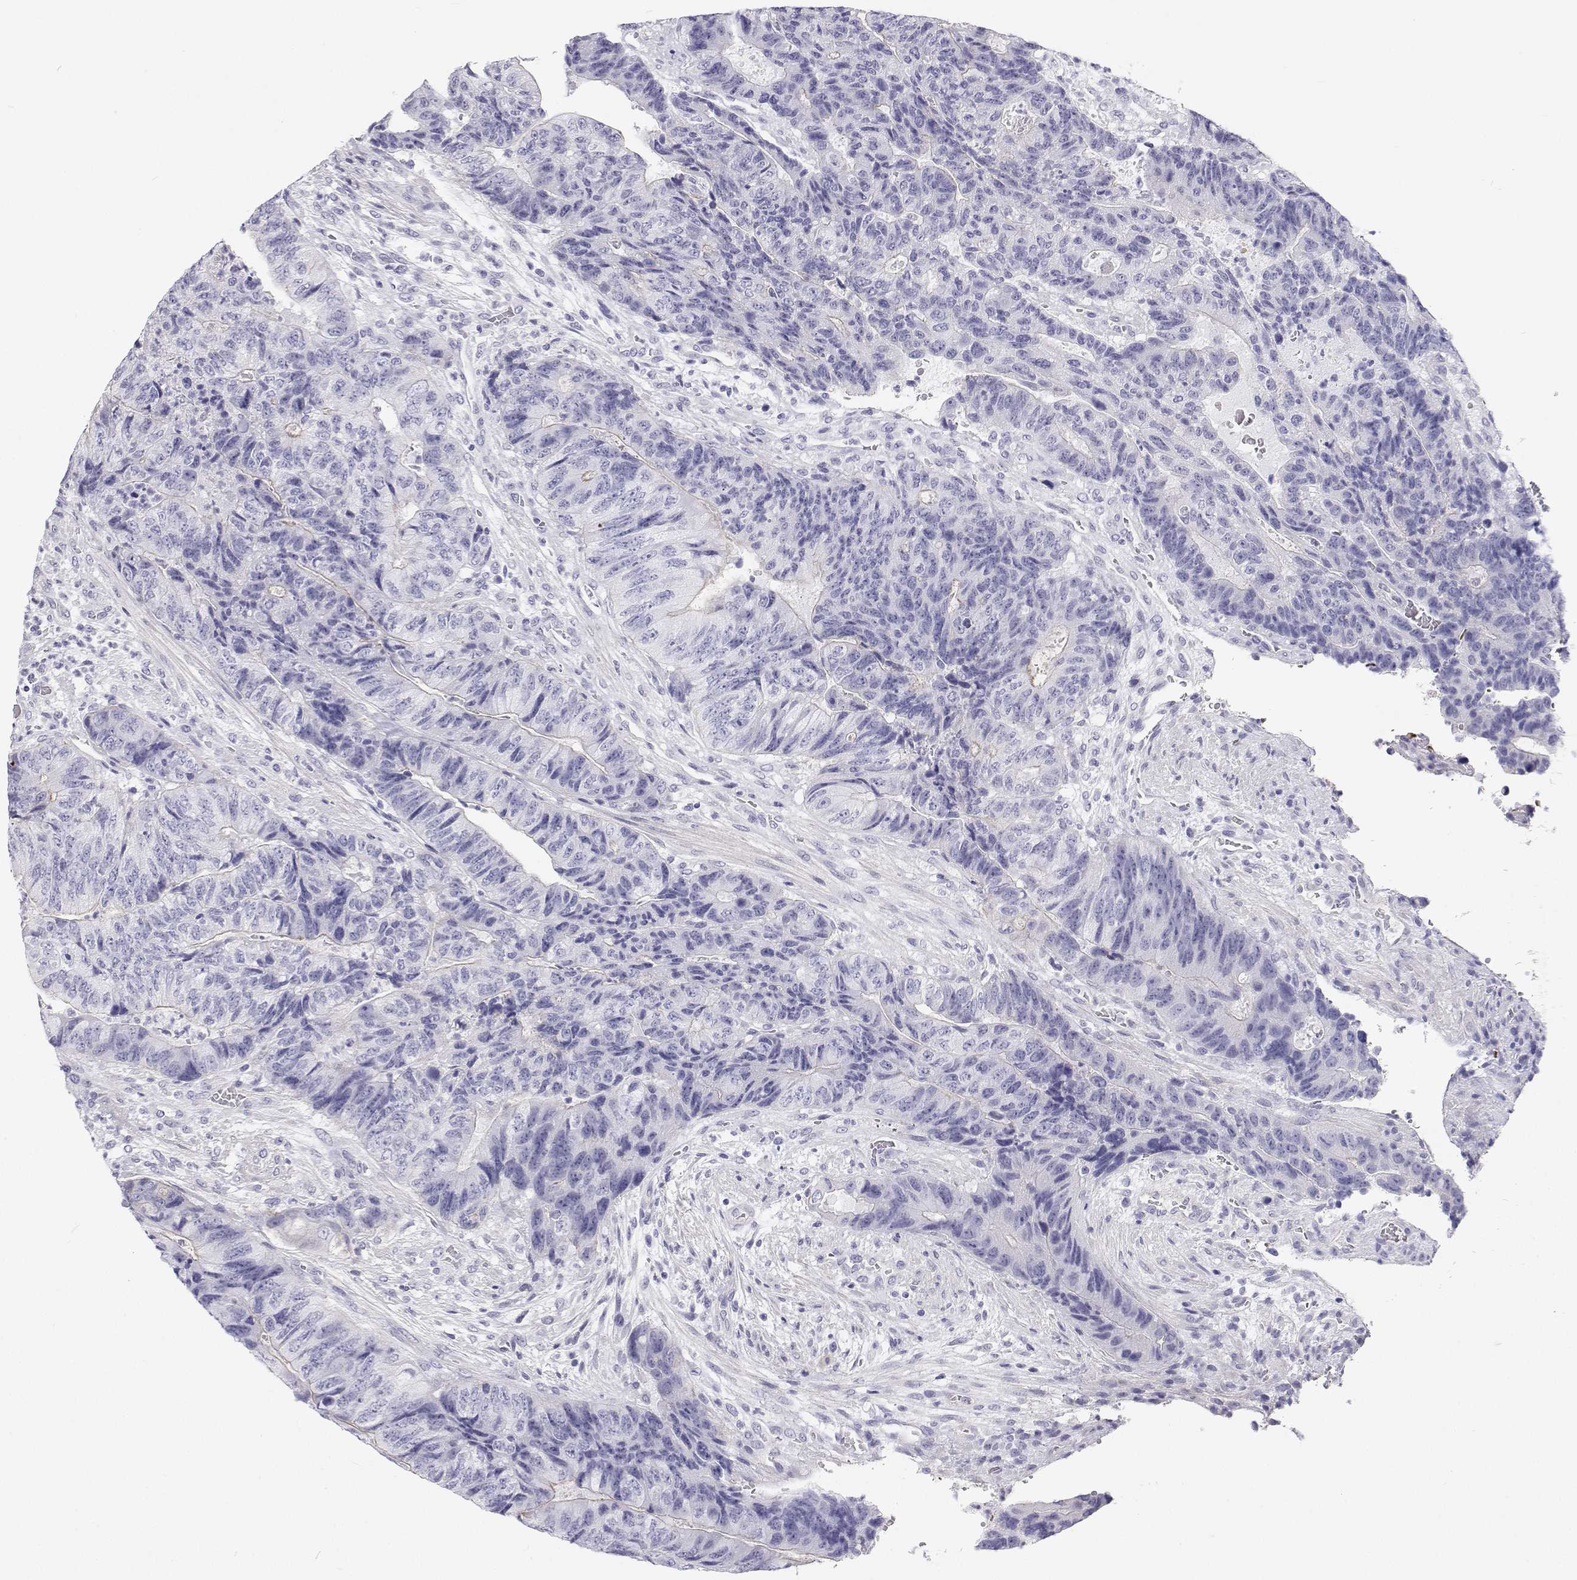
{"staining": {"intensity": "negative", "quantity": "none", "location": "none"}, "tissue": "colorectal cancer", "cell_type": "Tumor cells", "image_type": "cancer", "snomed": [{"axis": "morphology", "description": "Normal tissue, NOS"}, {"axis": "morphology", "description": "Adenocarcinoma, NOS"}, {"axis": "topography", "description": "Colon"}], "caption": "DAB (3,3'-diaminobenzidine) immunohistochemical staining of human adenocarcinoma (colorectal) exhibits no significant staining in tumor cells. (Stains: DAB immunohistochemistry with hematoxylin counter stain, Microscopy: brightfield microscopy at high magnification).", "gene": "BHMT", "patient": {"sex": "female", "age": 48}}